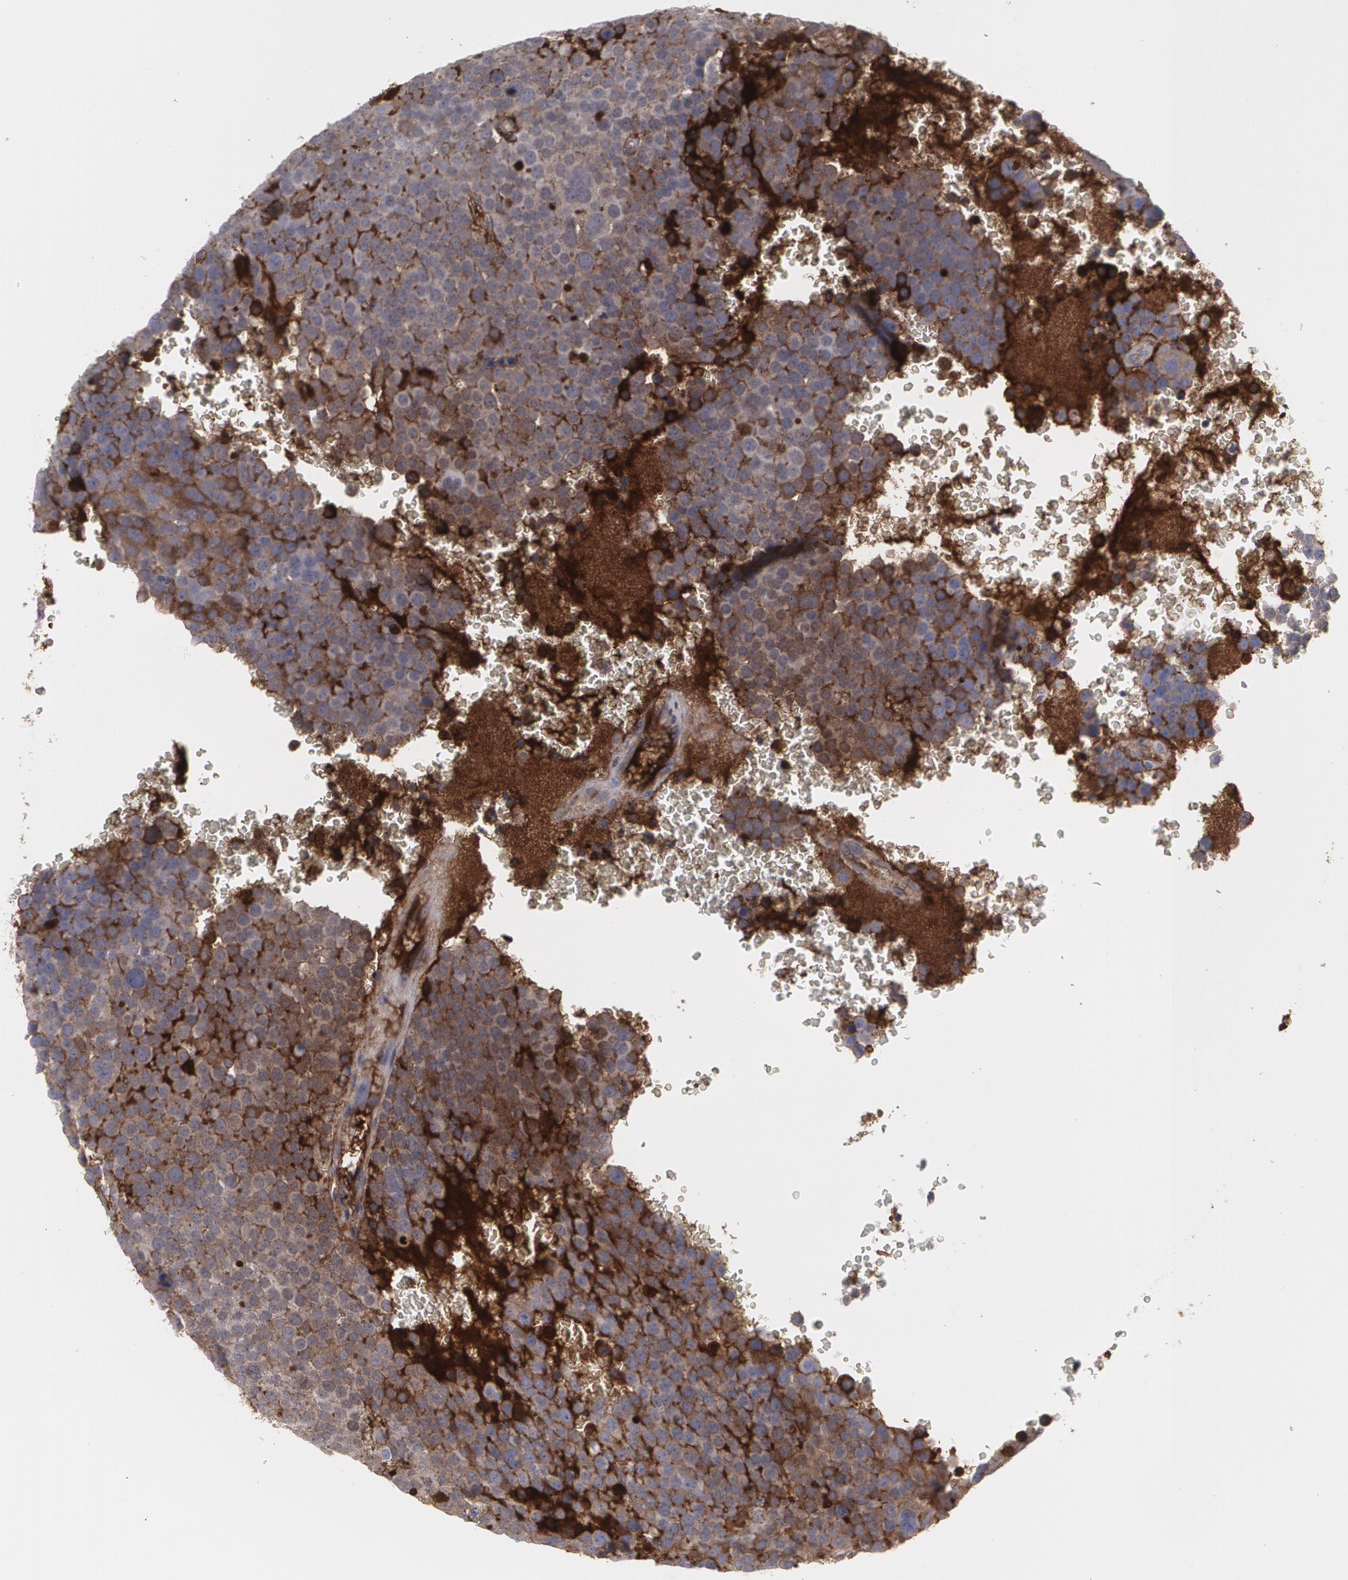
{"staining": {"intensity": "moderate", "quantity": "25%-75%", "location": "cytoplasmic/membranous"}, "tissue": "testis cancer", "cell_type": "Tumor cells", "image_type": "cancer", "snomed": [{"axis": "morphology", "description": "Seminoma, NOS"}, {"axis": "topography", "description": "Testis"}], "caption": "The histopathology image shows staining of testis seminoma, revealing moderate cytoplasmic/membranous protein staining (brown color) within tumor cells.", "gene": "LRG1", "patient": {"sex": "male", "age": 71}}